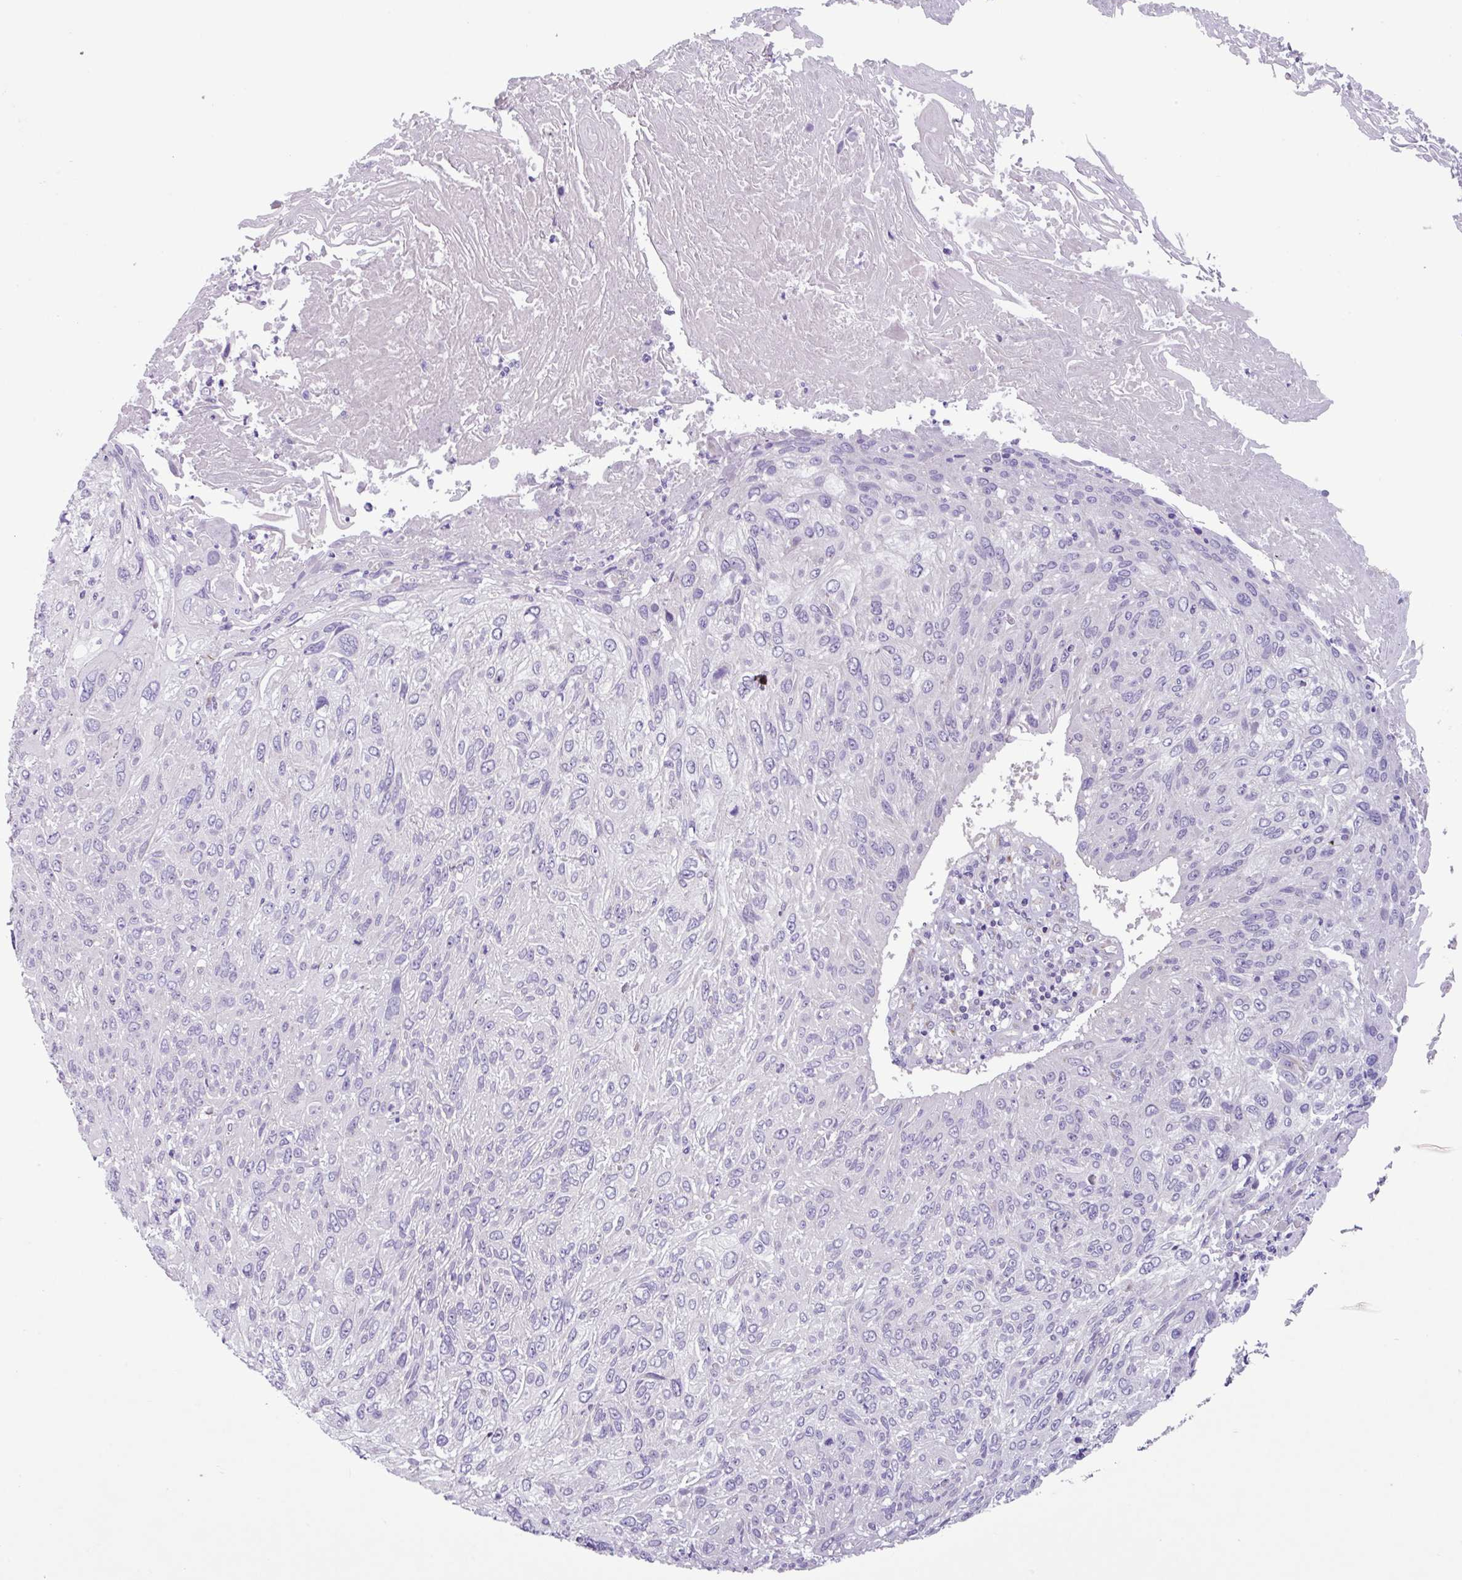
{"staining": {"intensity": "negative", "quantity": "none", "location": "none"}, "tissue": "cervical cancer", "cell_type": "Tumor cells", "image_type": "cancer", "snomed": [{"axis": "morphology", "description": "Squamous cell carcinoma, NOS"}, {"axis": "topography", "description": "Cervix"}], "caption": "Micrograph shows no significant protein staining in tumor cells of cervical cancer.", "gene": "STIMATE", "patient": {"sex": "female", "age": 51}}